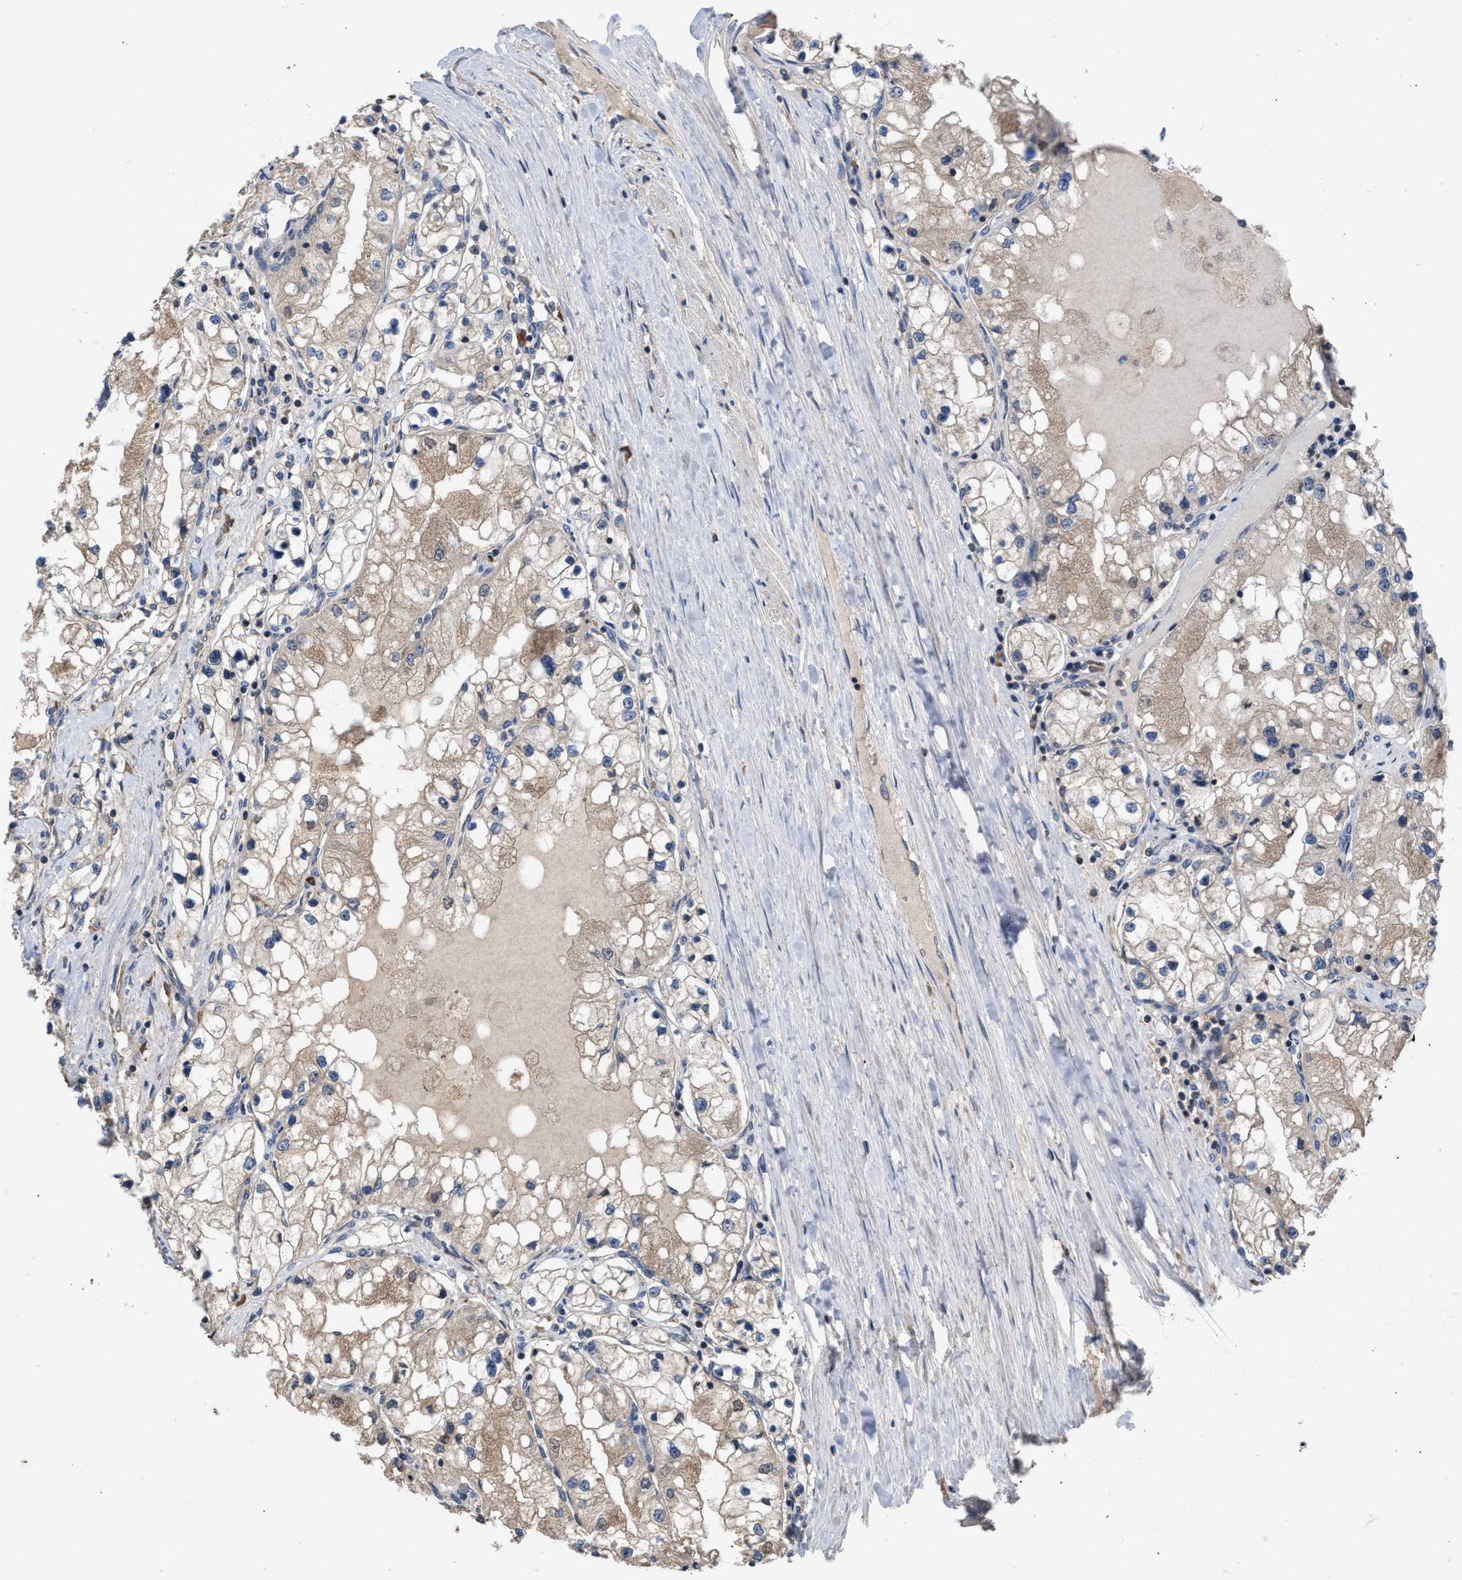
{"staining": {"intensity": "weak", "quantity": "<25%", "location": "cytoplasmic/membranous"}, "tissue": "renal cancer", "cell_type": "Tumor cells", "image_type": "cancer", "snomed": [{"axis": "morphology", "description": "Adenocarcinoma, NOS"}, {"axis": "topography", "description": "Kidney"}], "caption": "This is an immunohistochemistry (IHC) histopathology image of adenocarcinoma (renal). There is no positivity in tumor cells.", "gene": "C9orf78", "patient": {"sex": "male", "age": 68}}